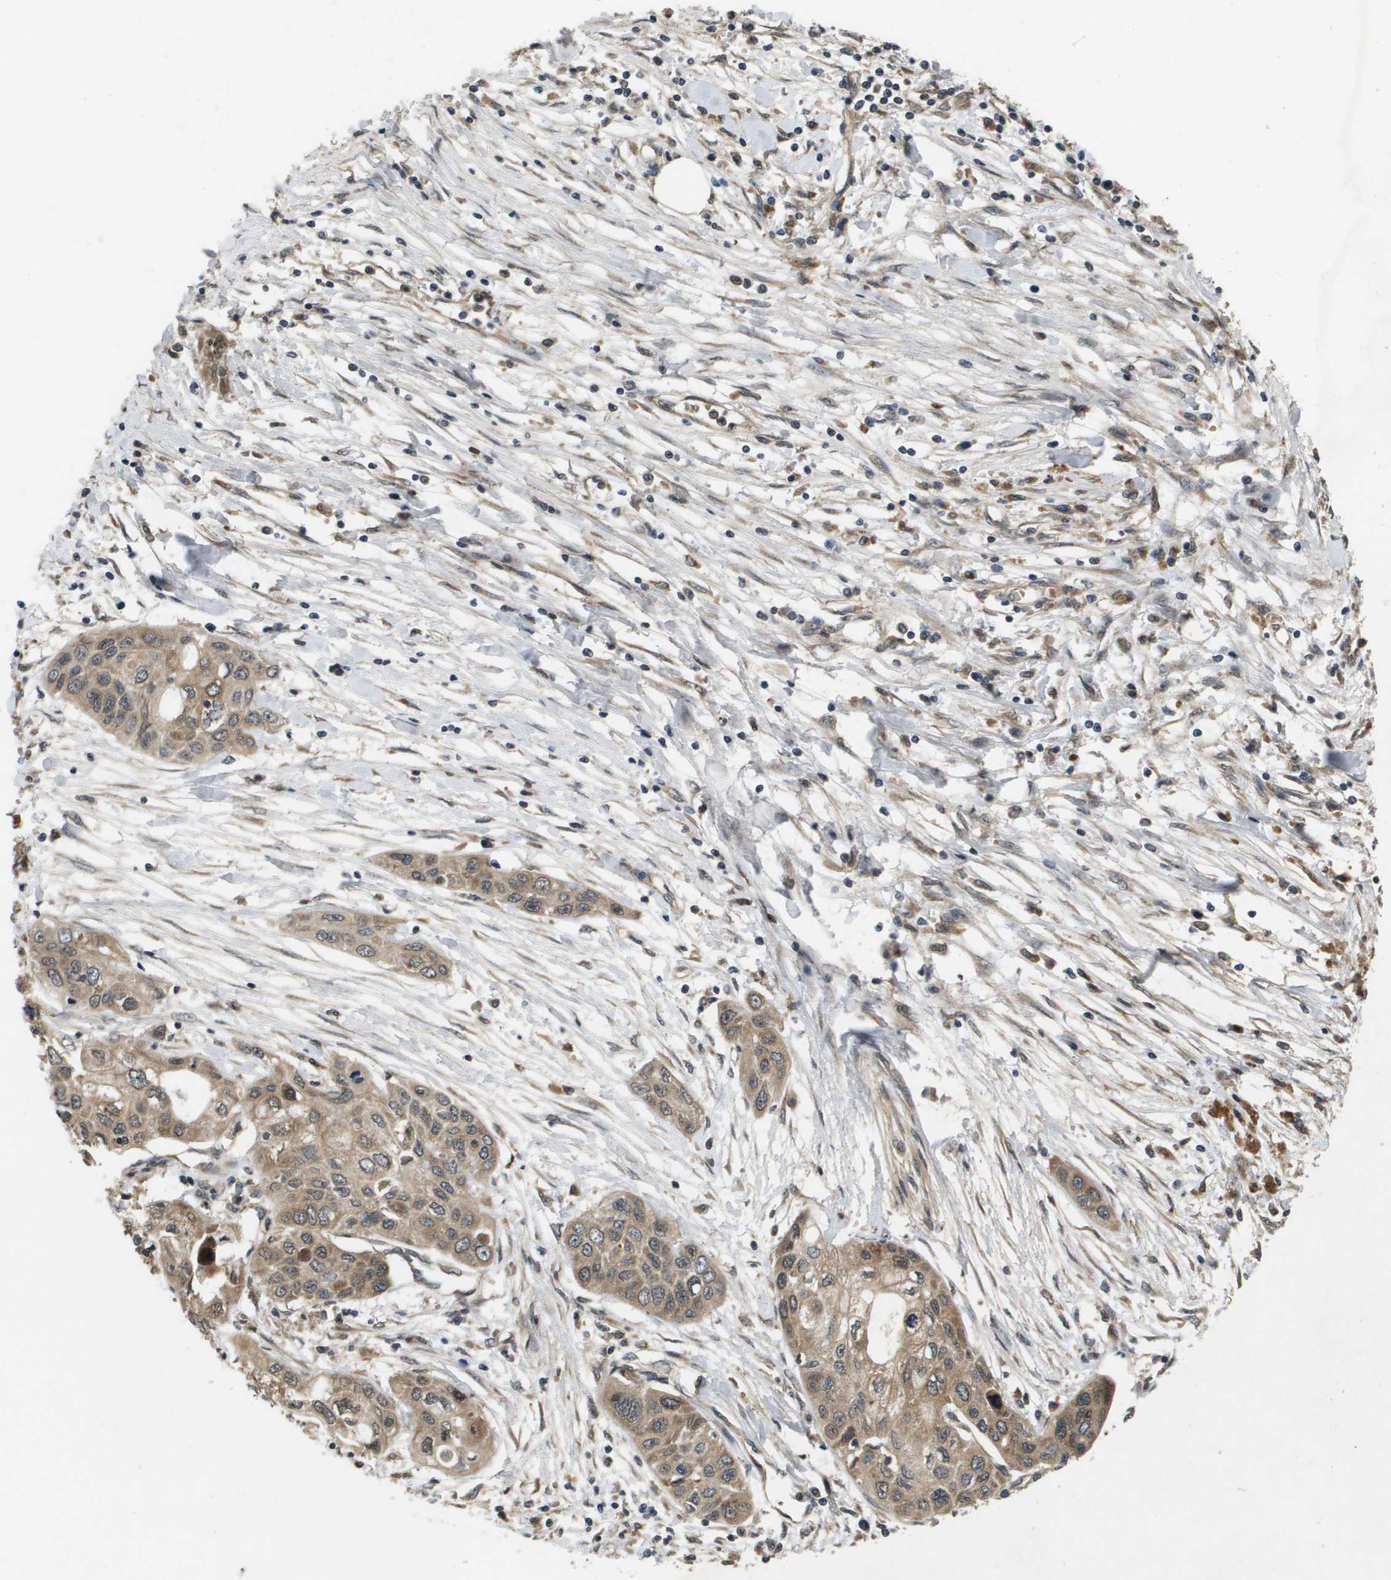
{"staining": {"intensity": "moderate", "quantity": ">75%", "location": "cytoplasmic/membranous"}, "tissue": "pancreatic cancer", "cell_type": "Tumor cells", "image_type": "cancer", "snomed": [{"axis": "morphology", "description": "Adenocarcinoma, NOS"}, {"axis": "topography", "description": "Pancreas"}], "caption": "Brown immunohistochemical staining in human pancreatic cancer demonstrates moderate cytoplasmic/membranous expression in about >75% of tumor cells.", "gene": "SPTLC1", "patient": {"sex": "female", "age": 70}}